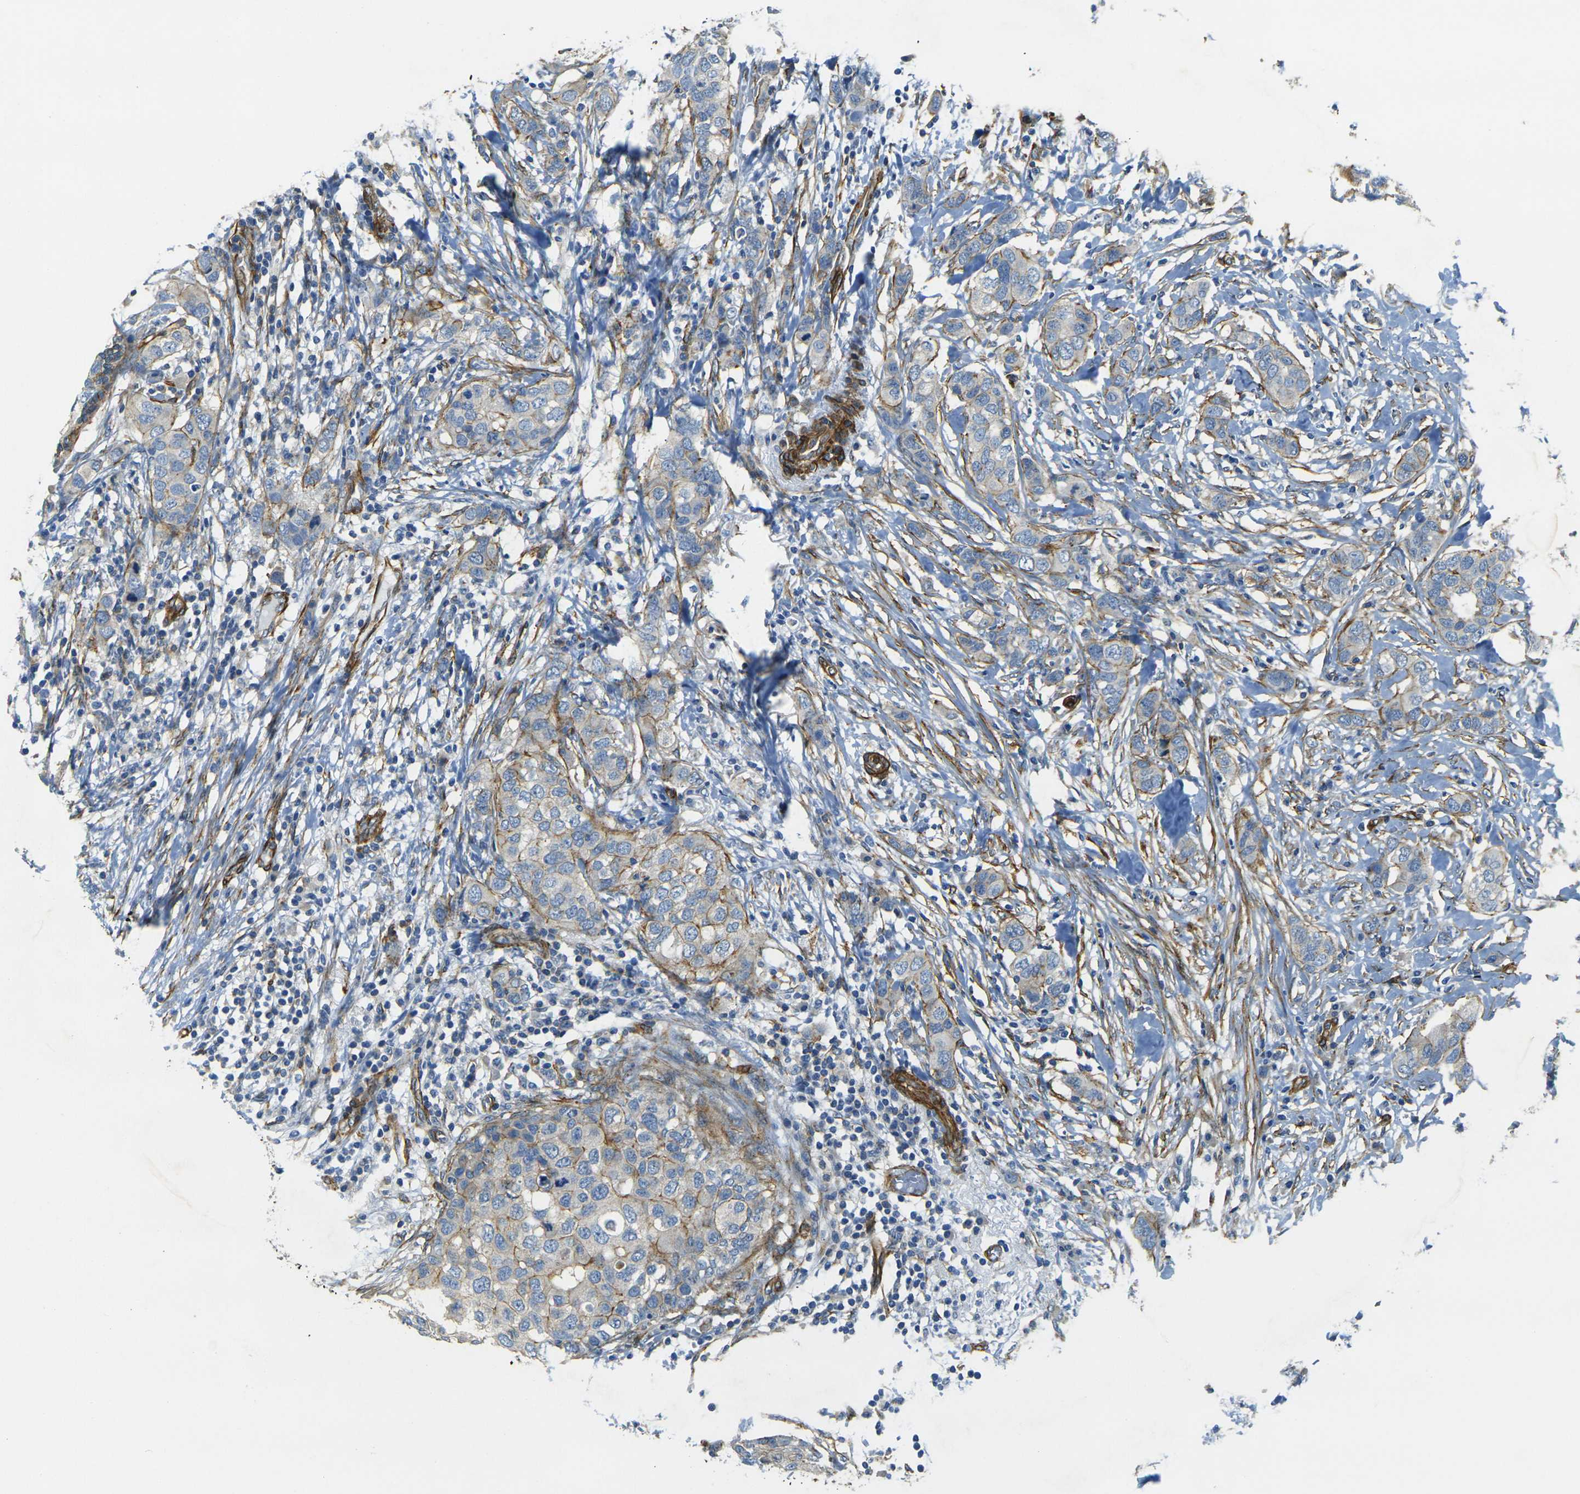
{"staining": {"intensity": "weak", "quantity": "<25%", "location": "cytoplasmic/membranous"}, "tissue": "breast cancer", "cell_type": "Tumor cells", "image_type": "cancer", "snomed": [{"axis": "morphology", "description": "Duct carcinoma"}, {"axis": "topography", "description": "Breast"}], "caption": "Tumor cells are negative for brown protein staining in breast cancer.", "gene": "EPHA7", "patient": {"sex": "female", "age": 50}}